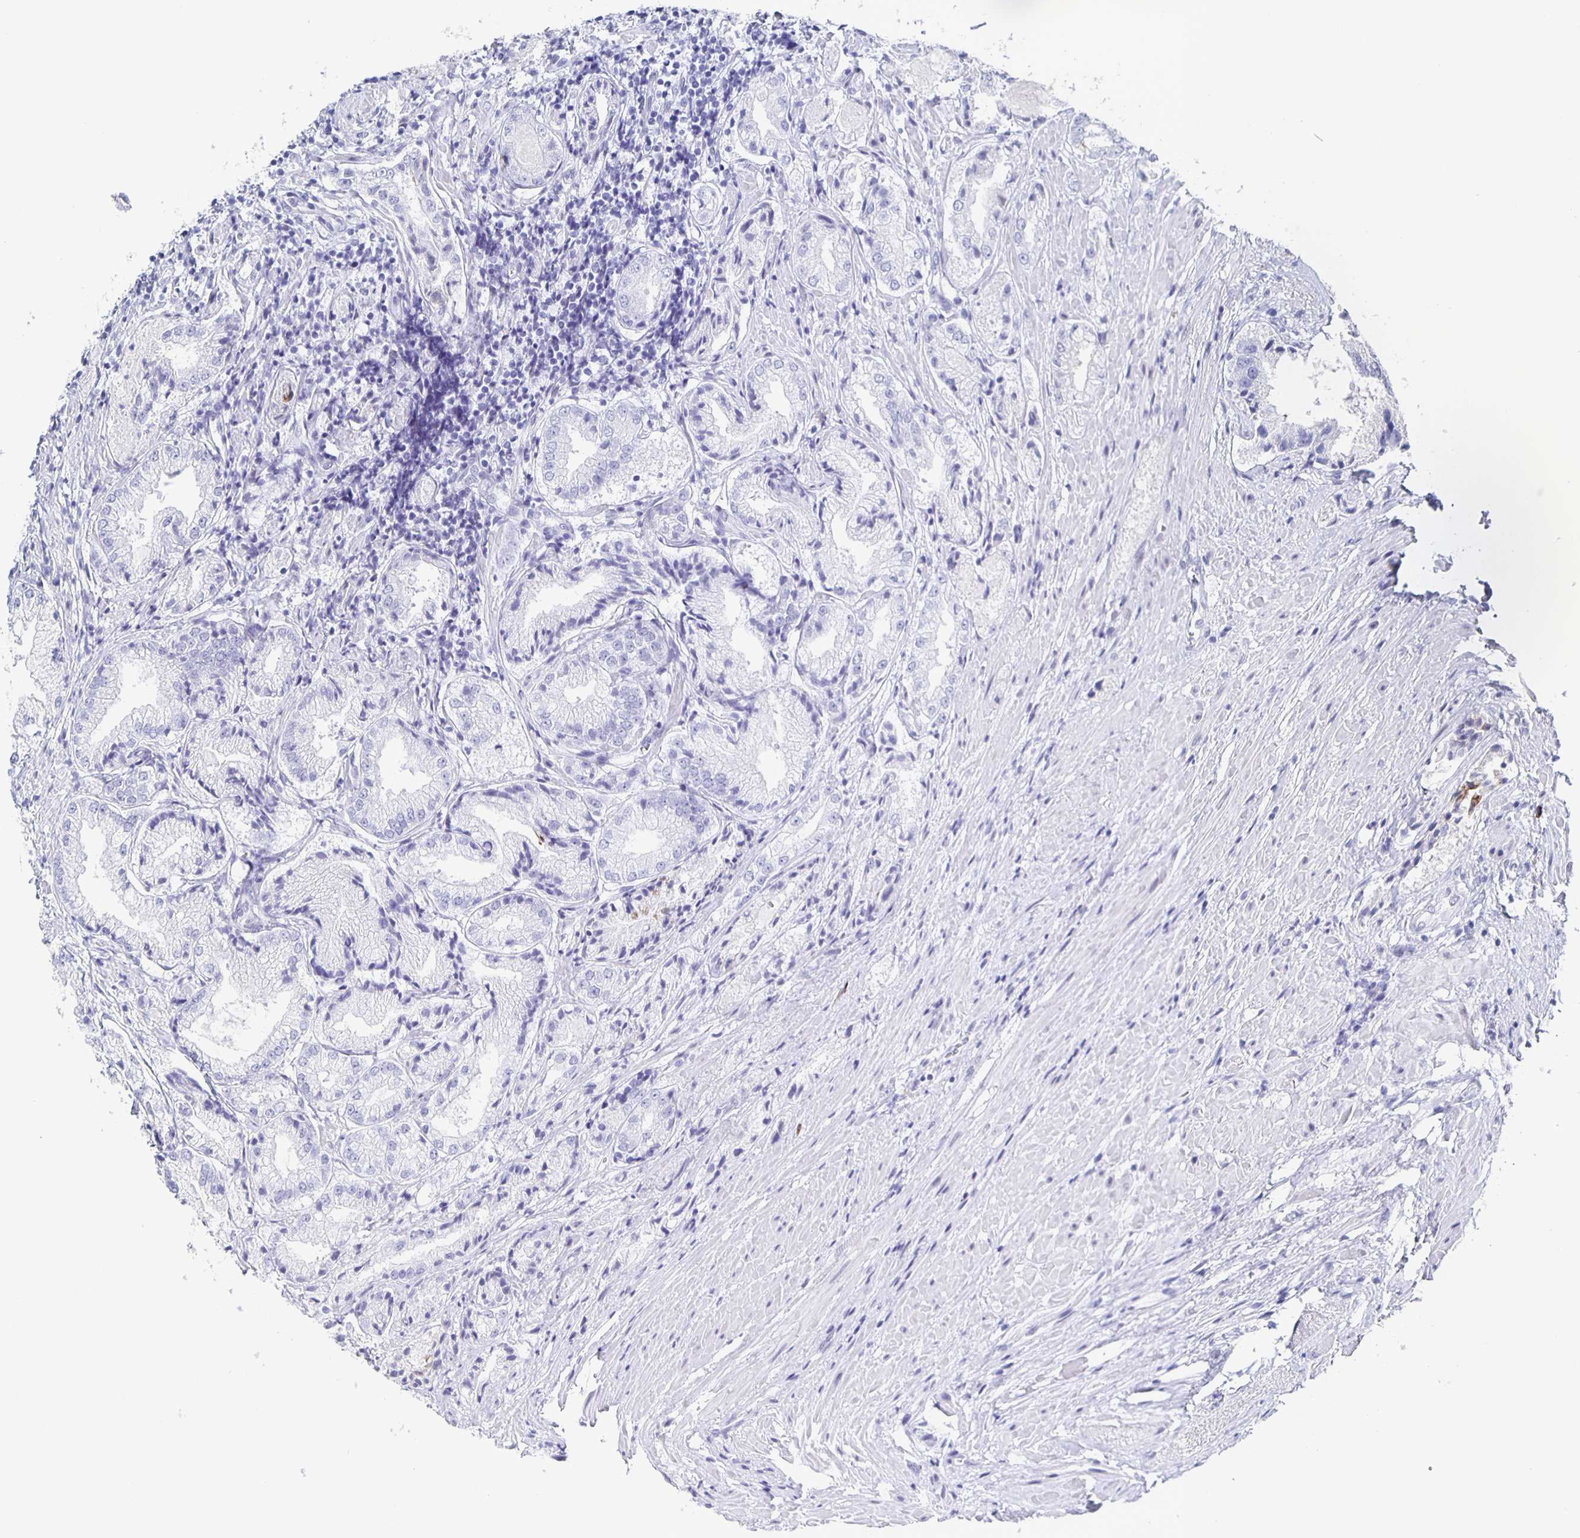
{"staining": {"intensity": "negative", "quantity": "none", "location": "none"}, "tissue": "prostate cancer", "cell_type": "Tumor cells", "image_type": "cancer", "snomed": [{"axis": "morphology", "description": "Adenocarcinoma, High grade"}, {"axis": "topography", "description": "Prostate"}], "caption": "The histopathology image exhibits no staining of tumor cells in prostate high-grade adenocarcinoma. (DAB (3,3'-diaminobenzidine) immunohistochemistry (IHC), high magnification).", "gene": "CCDC17", "patient": {"sex": "male", "age": 61}}